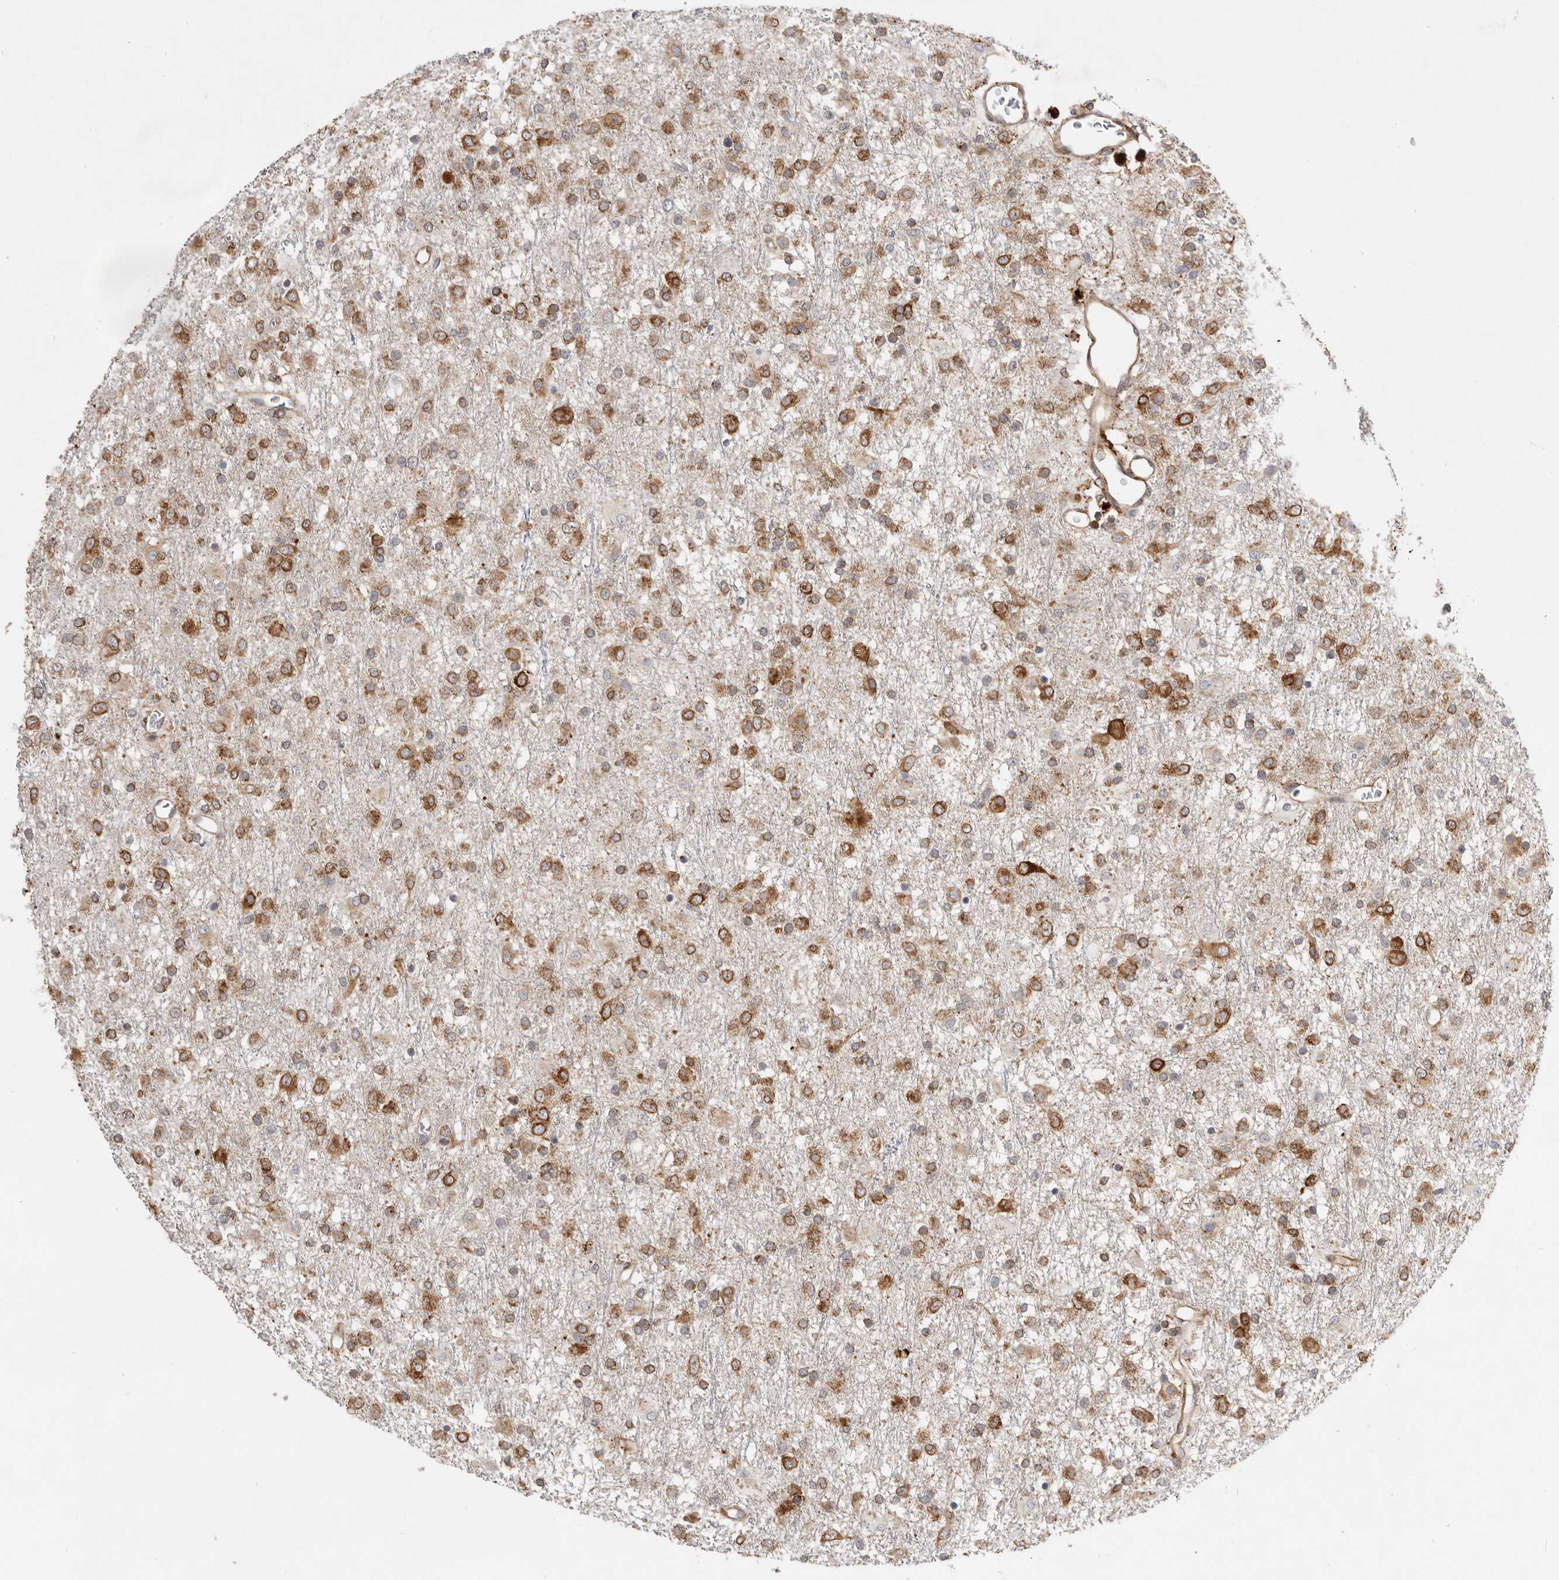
{"staining": {"intensity": "moderate", "quantity": ">75%", "location": "cytoplasmic/membranous"}, "tissue": "glioma", "cell_type": "Tumor cells", "image_type": "cancer", "snomed": [{"axis": "morphology", "description": "Glioma, malignant, Low grade"}, {"axis": "topography", "description": "Brain"}], "caption": "The immunohistochemical stain shows moderate cytoplasmic/membranous positivity in tumor cells of malignant low-grade glioma tissue.", "gene": "WDTC1", "patient": {"sex": "male", "age": 65}}